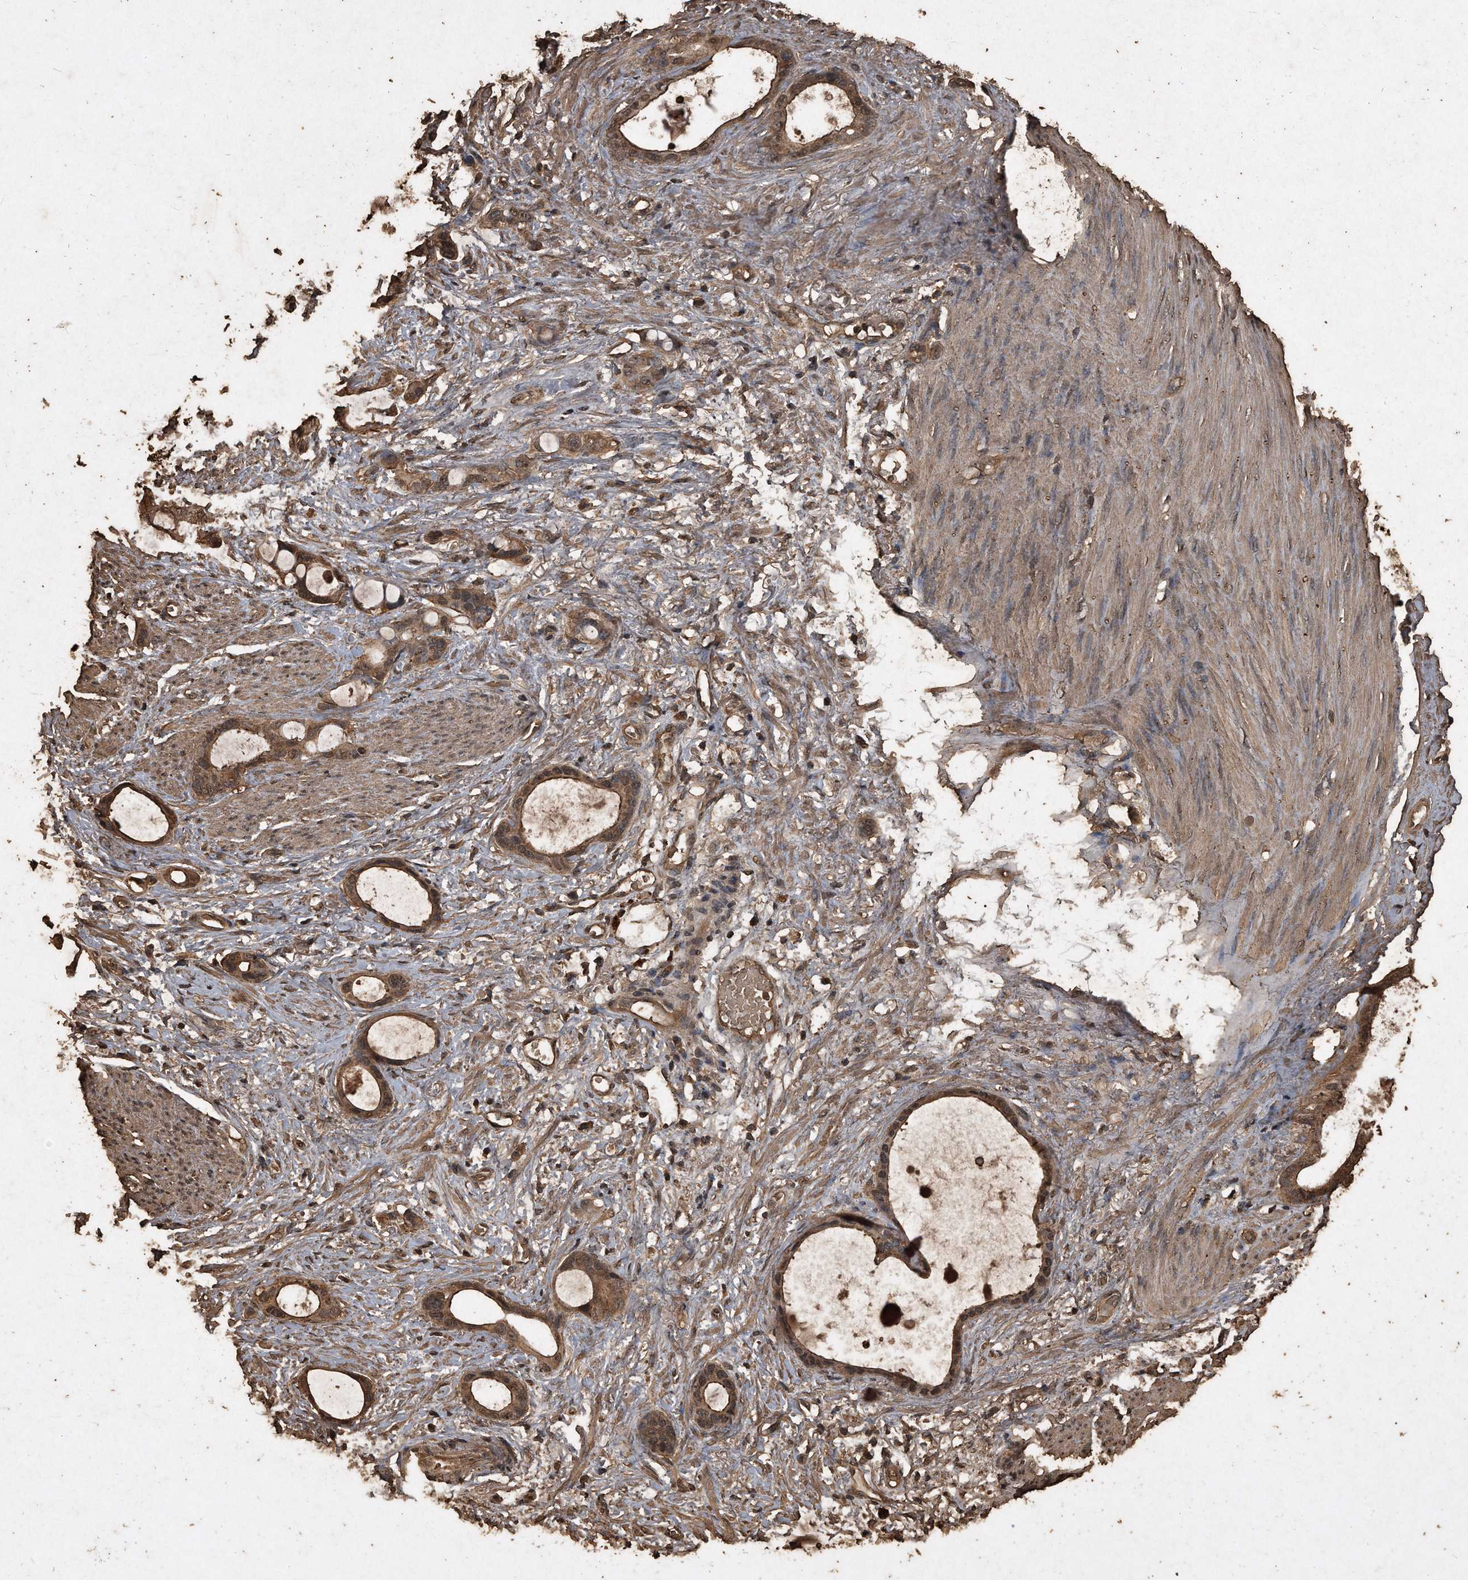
{"staining": {"intensity": "moderate", "quantity": ">75%", "location": "cytoplasmic/membranous"}, "tissue": "stomach cancer", "cell_type": "Tumor cells", "image_type": "cancer", "snomed": [{"axis": "morphology", "description": "Adenocarcinoma, NOS"}, {"axis": "topography", "description": "Stomach"}], "caption": "High-magnification brightfield microscopy of adenocarcinoma (stomach) stained with DAB (3,3'-diaminobenzidine) (brown) and counterstained with hematoxylin (blue). tumor cells exhibit moderate cytoplasmic/membranous positivity is present in about>75% of cells. (Brightfield microscopy of DAB IHC at high magnification).", "gene": "CFLAR", "patient": {"sex": "female", "age": 75}}